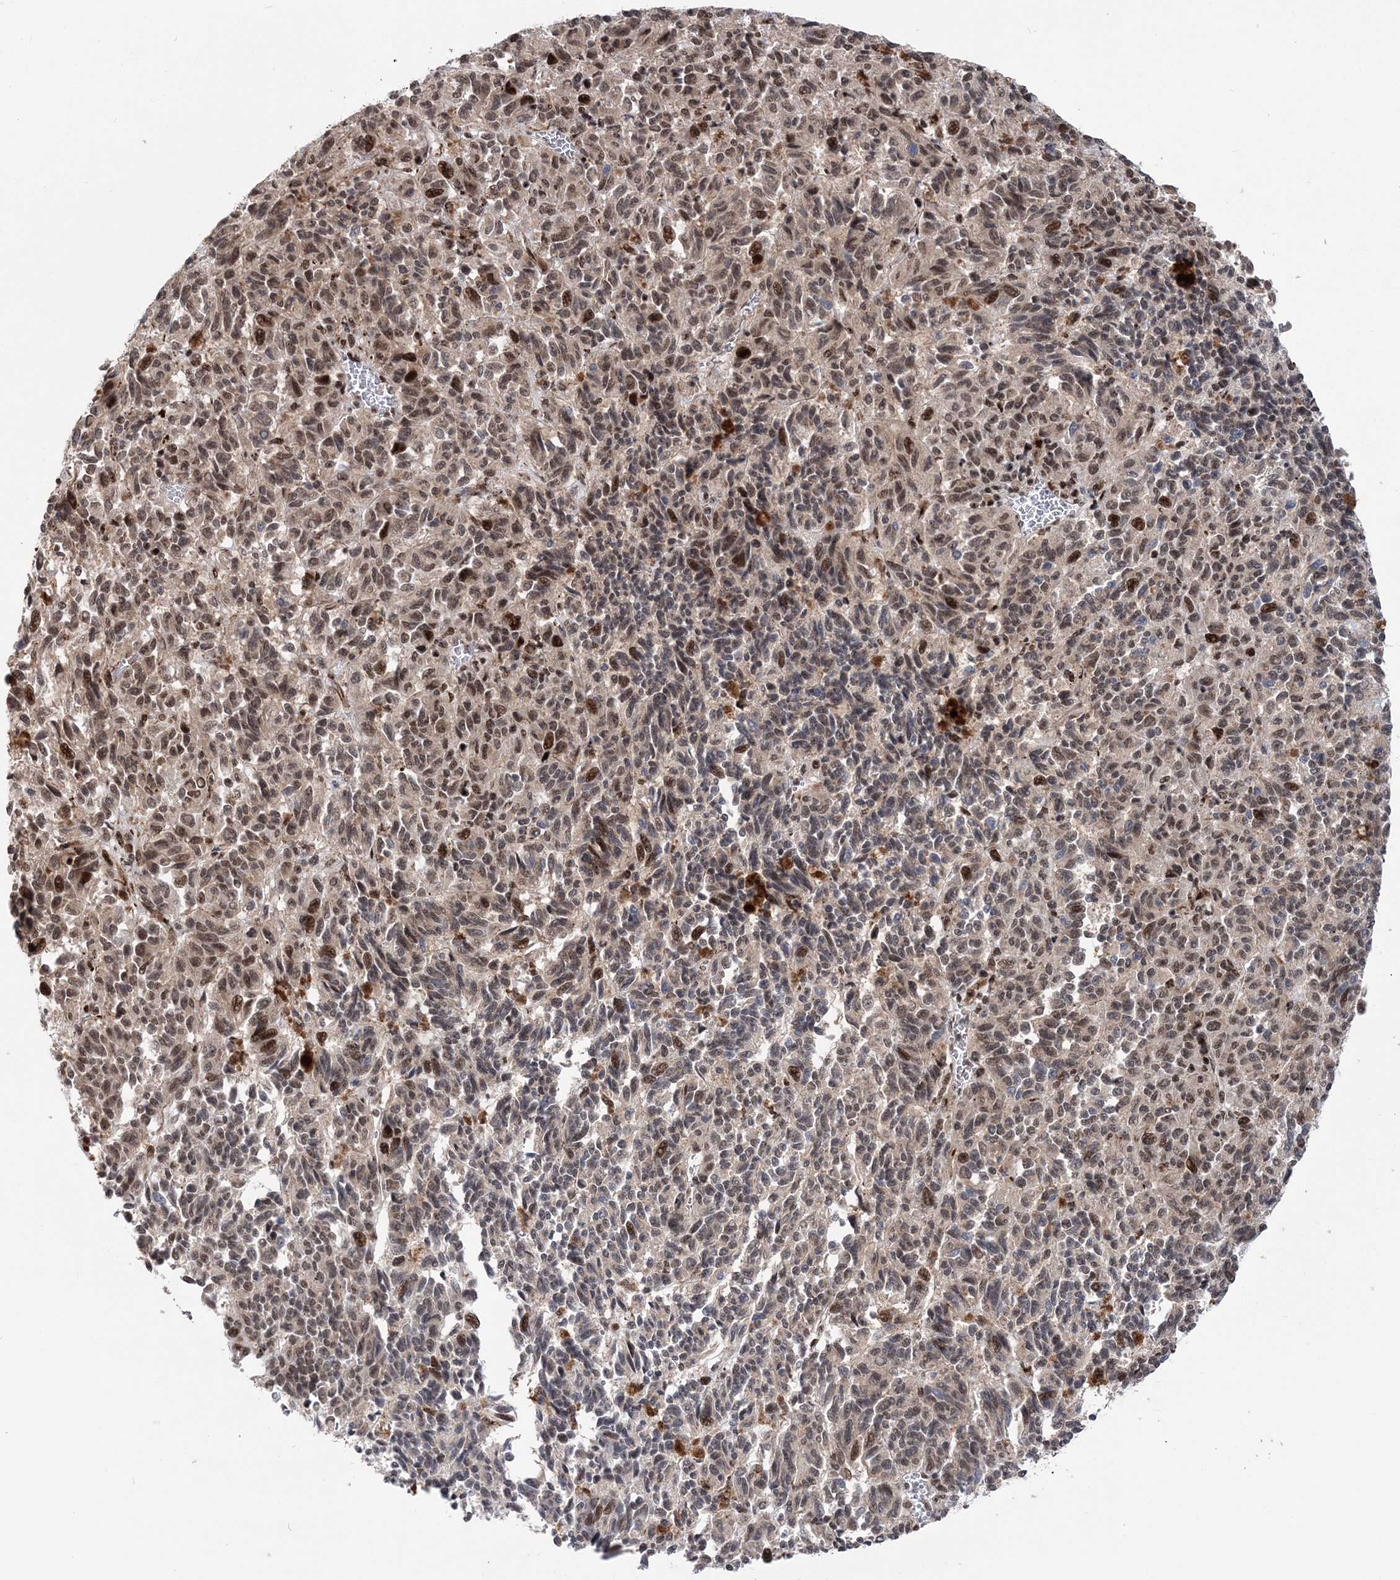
{"staining": {"intensity": "moderate", "quantity": "<25%", "location": "cytoplasmic/membranous,nuclear"}, "tissue": "melanoma", "cell_type": "Tumor cells", "image_type": "cancer", "snomed": [{"axis": "morphology", "description": "Malignant melanoma, Metastatic site"}, {"axis": "topography", "description": "Lung"}], "caption": "Protein expression analysis of human malignant melanoma (metastatic site) reveals moderate cytoplasmic/membranous and nuclear expression in approximately <25% of tumor cells.", "gene": "TATDN2", "patient": {"sex": "male", "age": 64}}